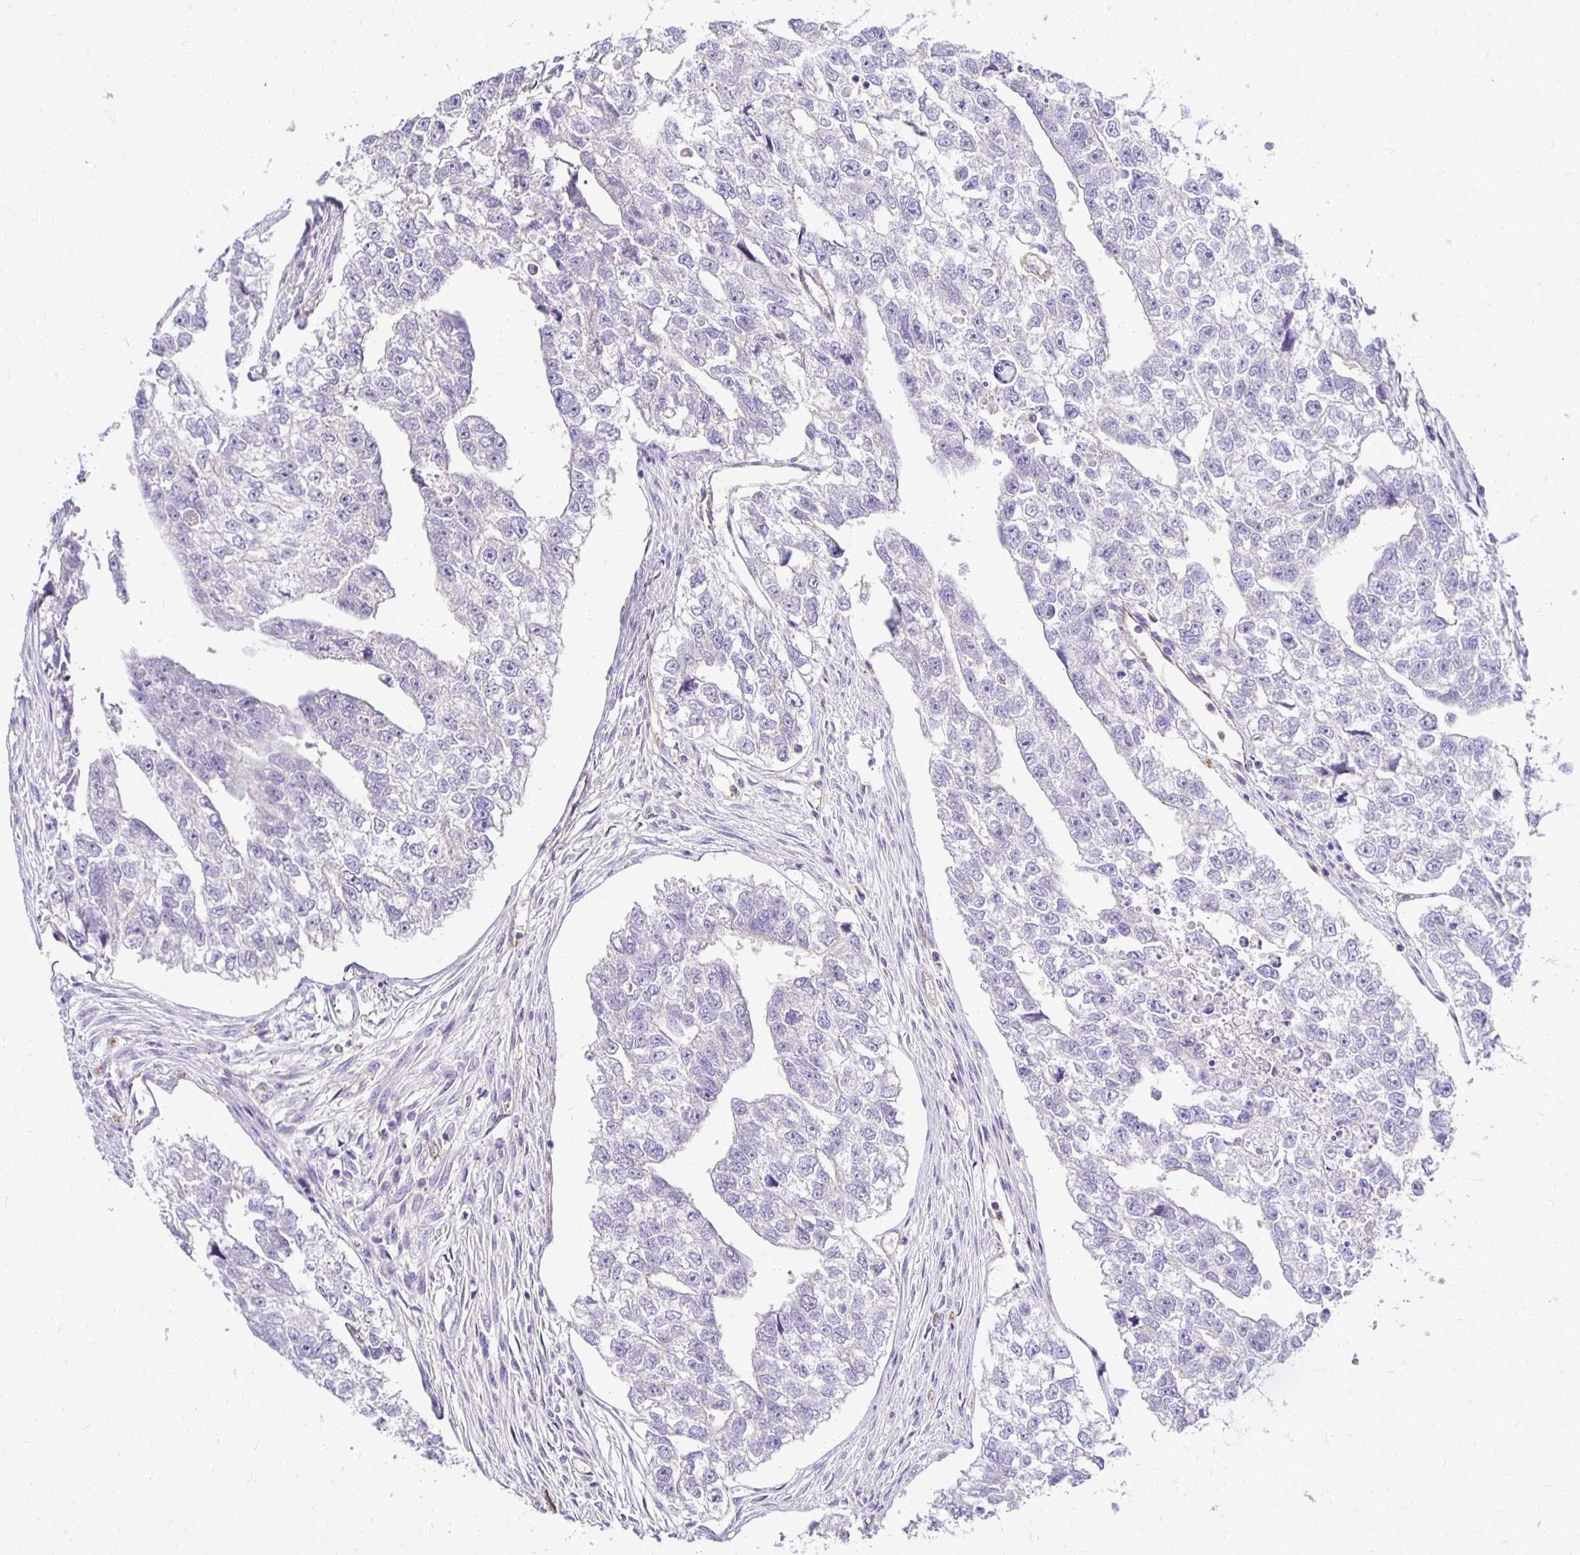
{"staining": {"intensity": "negative", "quantity": "none", "location": "none"}, "tissue": "testis cancer", "cell_type": "Tumor cells", "image_type": "cancer", "snomed": [{"axis": "morphology", "description": "Carcinoma, Embryonal, NOS"}, {"axis": "morphology", "description": "Teratoma, malignant, NOS"}, {"axis": "topography", "description": "Testis"}], "caption": "Image shows no significant protein staining in tumor cells of malignant teratoma (testis).", "gene": "TTYH1", "patient": {"sex": "male", "age": 44}}